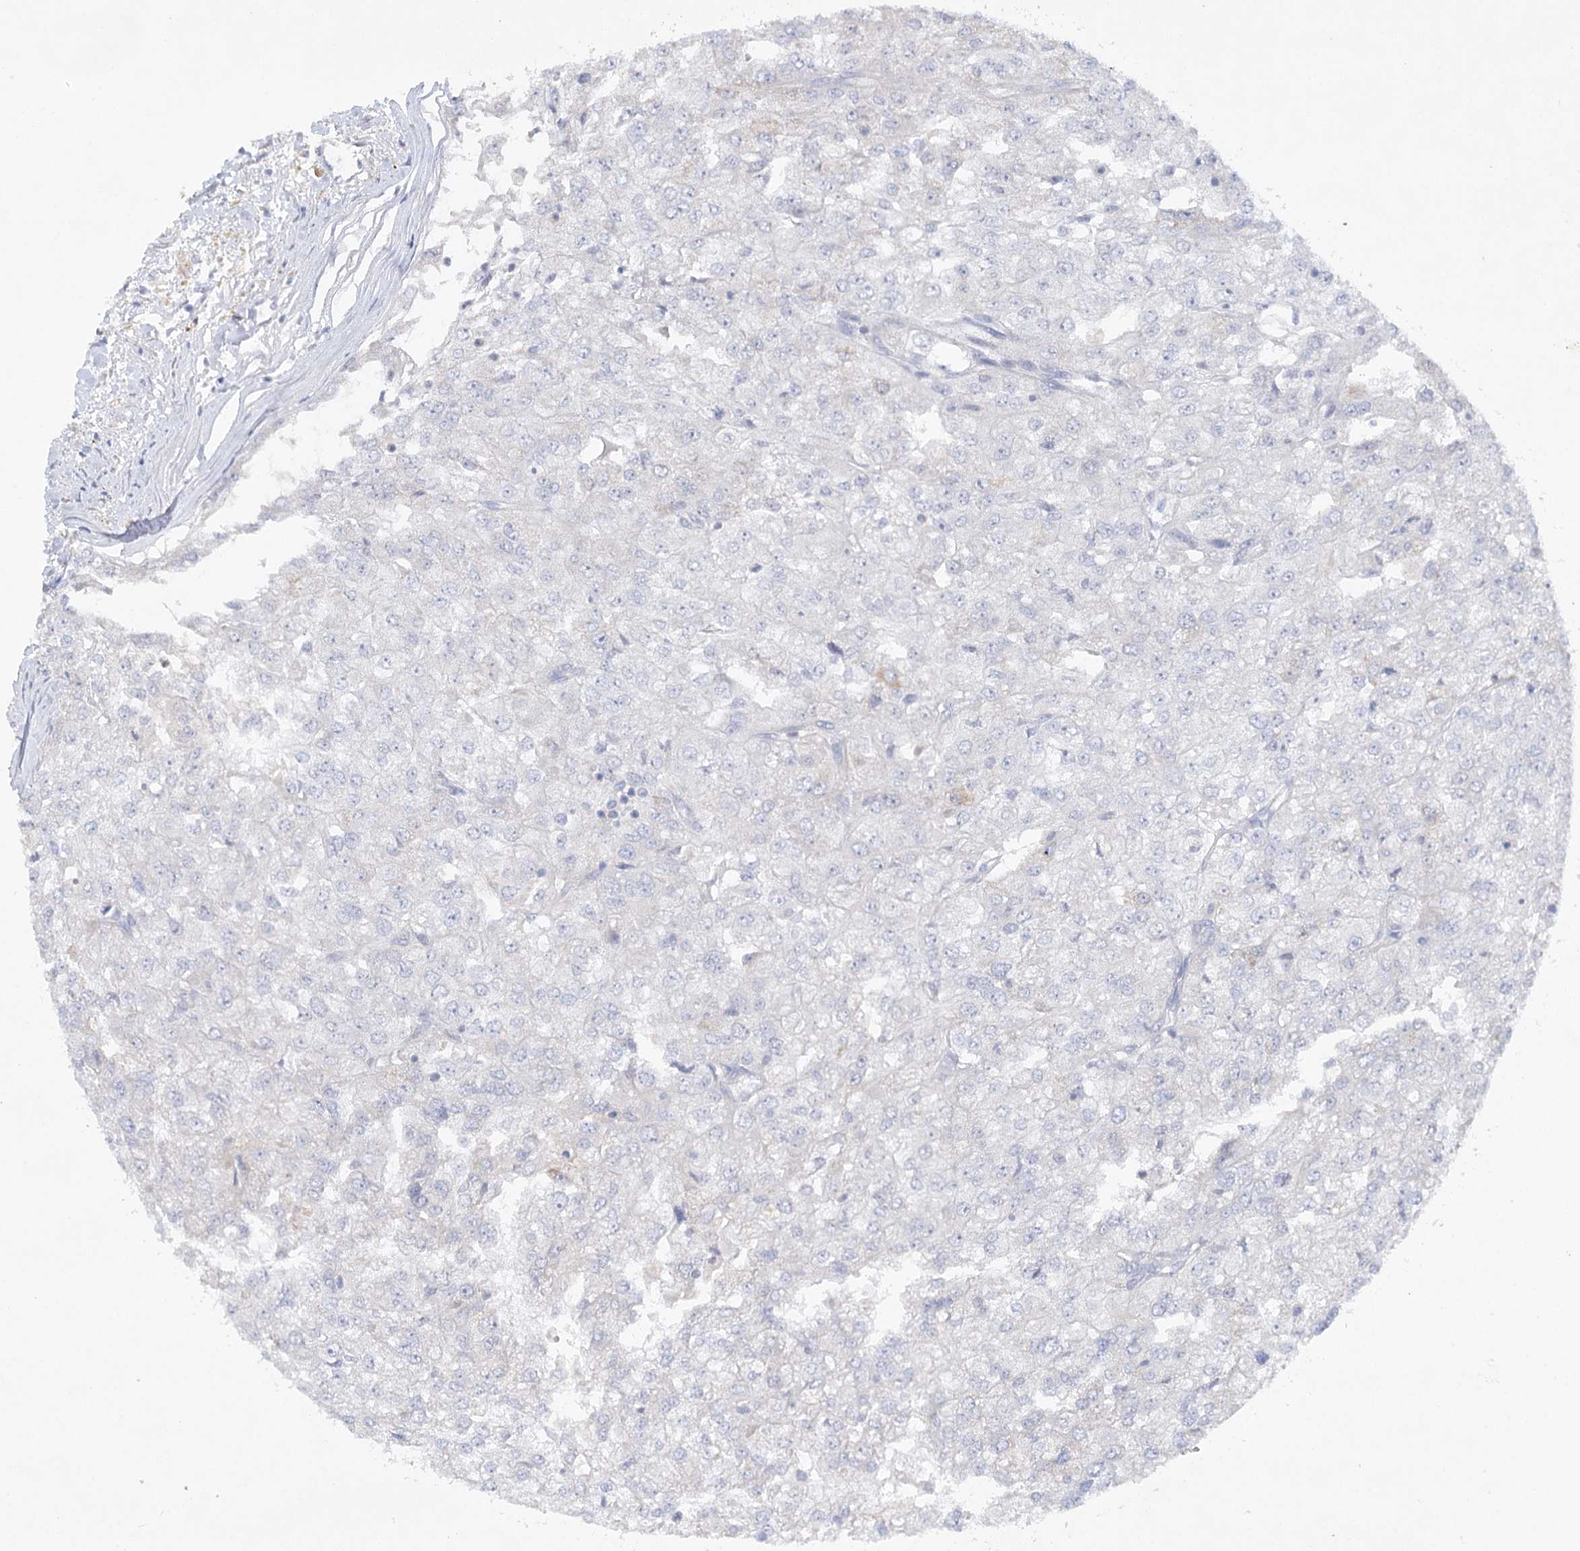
{"staining": {"intensity": "negative", "quantity": "none", "location": "none"}, "tissue": "renal cancer", "cell_type": "Tumor cells", "image_type": "cancer", "snomed": [{"axis": "morphology", "description": "Adenocarcinoma, NOS"}, {"axis": "topography", "description": "Kidney"}], "caption": "The immunohistochemistry histopathology image has no significant positivity in tumor cells of renal cancer tissue. (DAB IHC with hematoxylin counter stain).", "gene": "DHTKD1", "patient": {"sex": "female", "age": 54}}